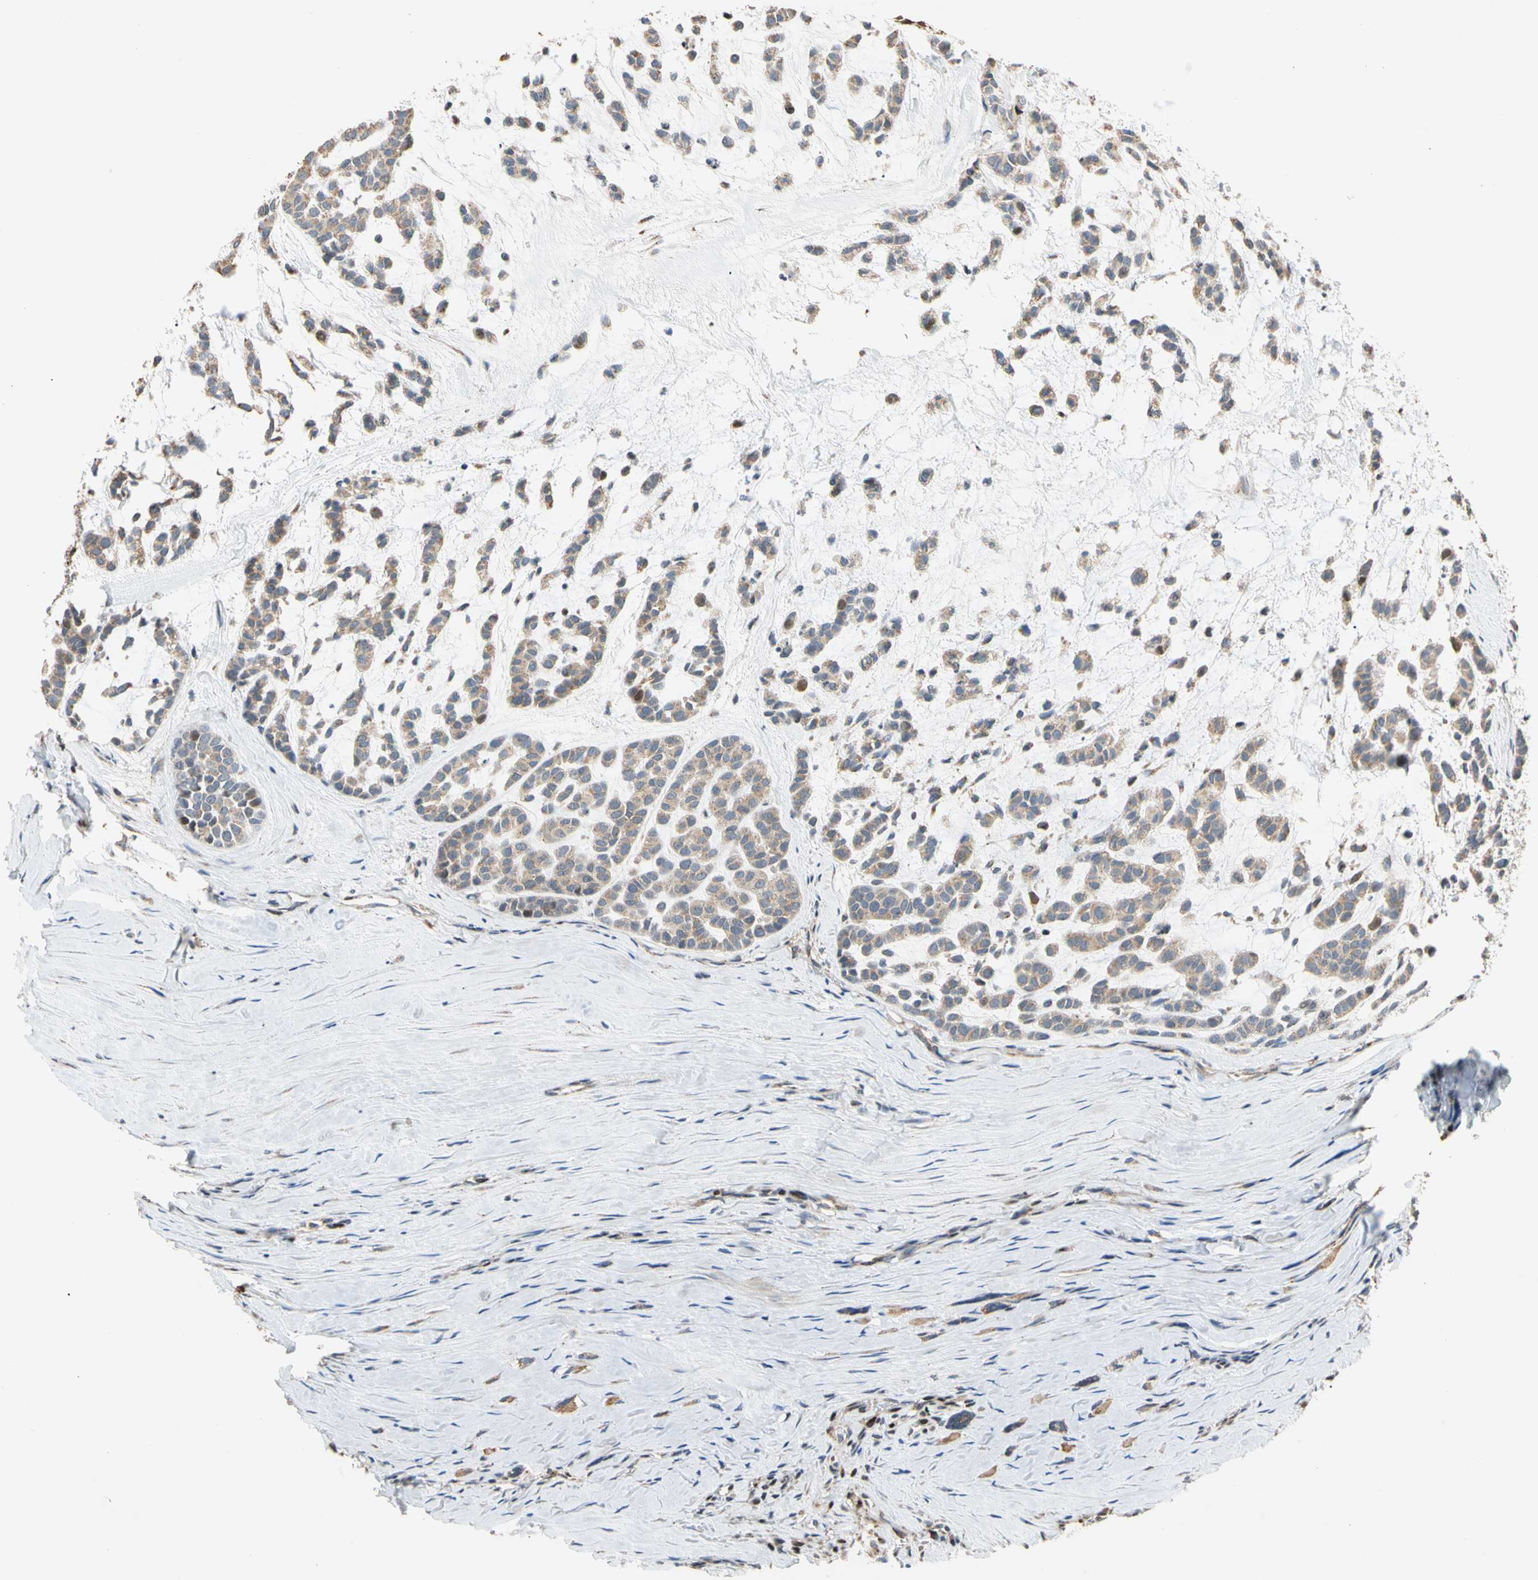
{"staining": {"intensity": "weak", "quantity": ">75%", "location": "cytoplasmic/membranous"}, "tissue": "head and neck cancer", "cell_type": "Tumor cells", "image_type": "cancer", "snomed": [{"axis": "morphology", "description": "Adenocarcinoma, NOS"}, {"axis": "morphology", "description": "Adenoma, NOS"}, {"axis": "topography", "description": "Head-Neck"}], "caption": "The photomicrograph exhibits staining of head and neck adenoma, revealing weak cytoplasmic/membranous protein staining (brown color) within tumor cells.", "gene": "IP6K2", "patient": {"sex": "female", "age": 55}}